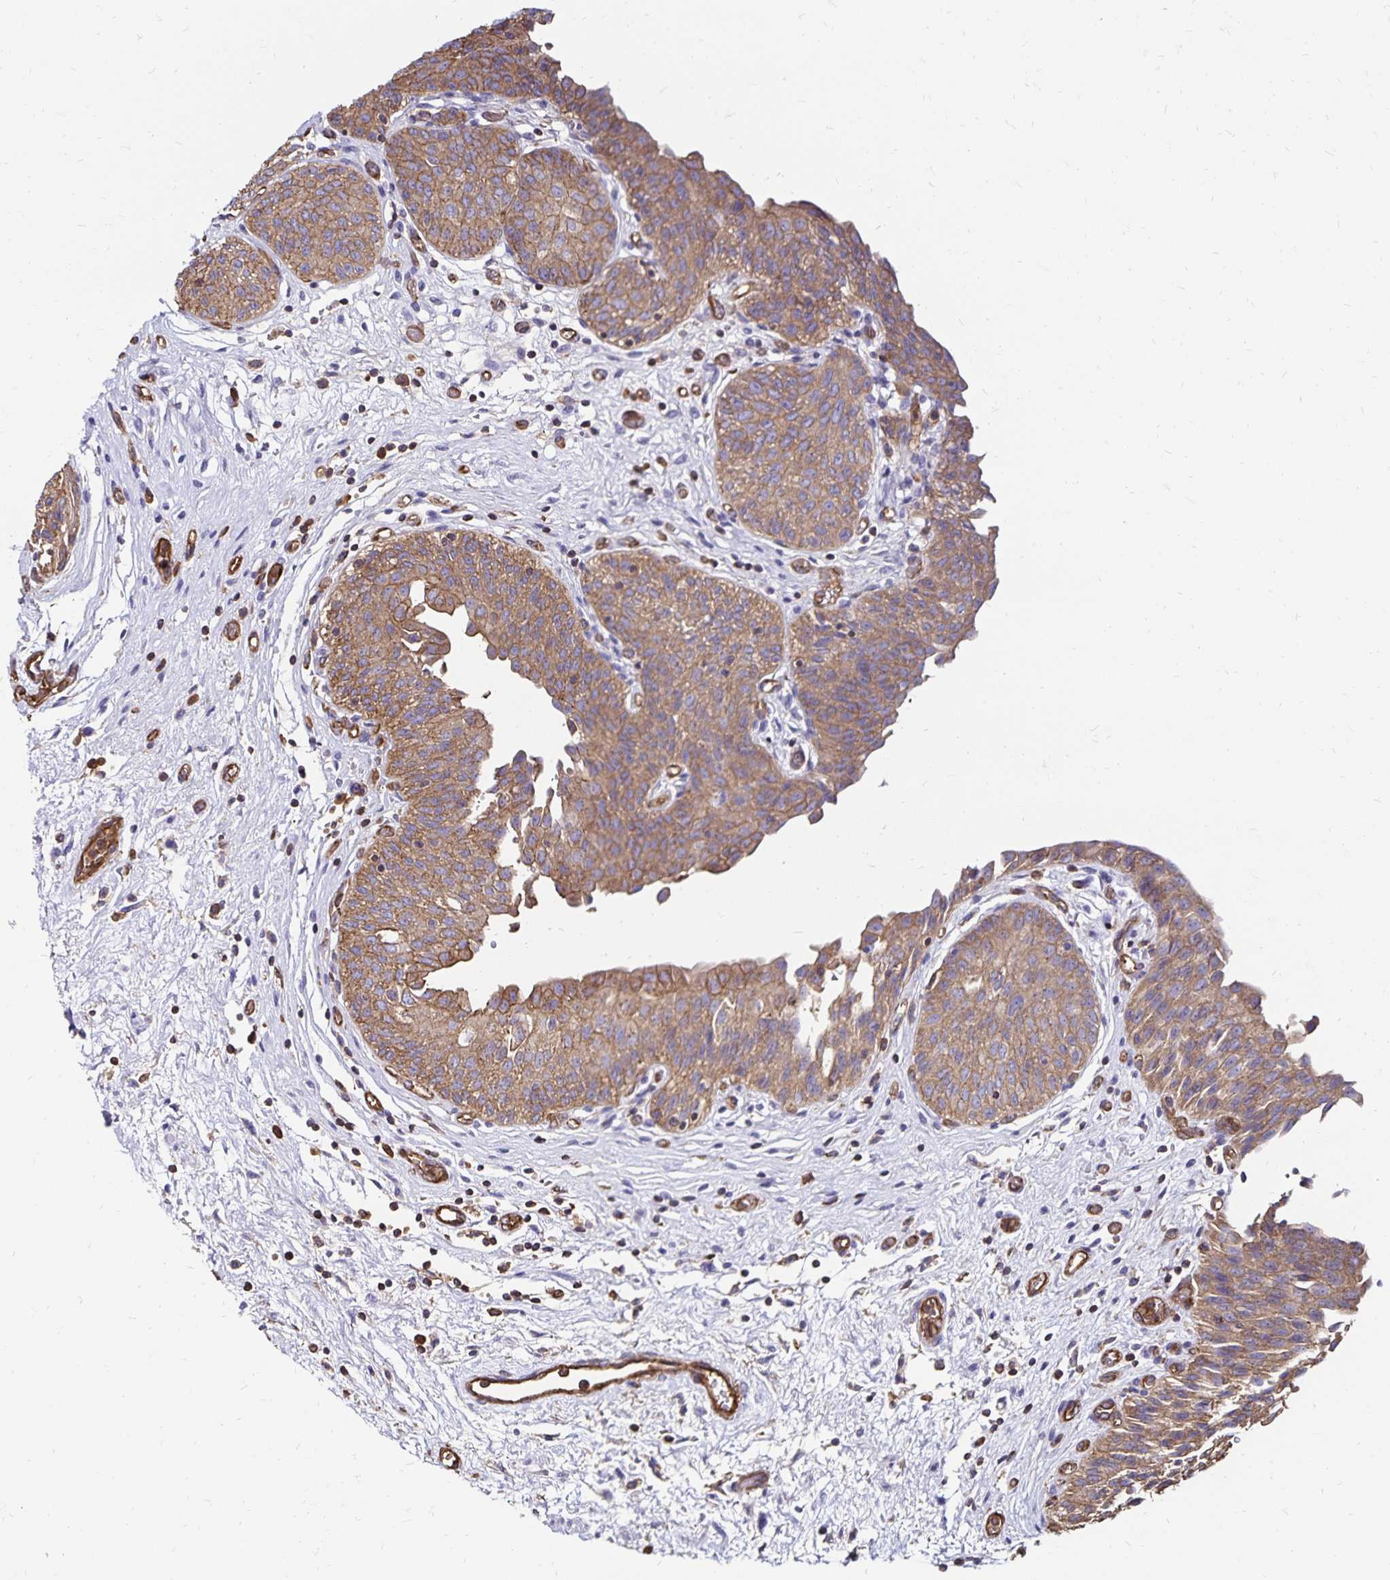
{"staining": {"intensity": "moderate", "quantity": "25%-75%", "location": "cytoplasmic/membranous"}, "tissue": "urinary bladder", "cell_type": "Urothelial cells", "image_type": "normal", "snomed": [{"axis": "morphology", "description": "Normal tissue, NOS"}, {"axis": "topography", "description": "Urinary bladder"}], "caption": "Moderate cytoplasmic/membranous positivity is identified in about 25%-75% of urothelial cells in unremarkable urinary bladder.", "gene": "RPRML", "patient": {"sex": "male", "age": 68}}